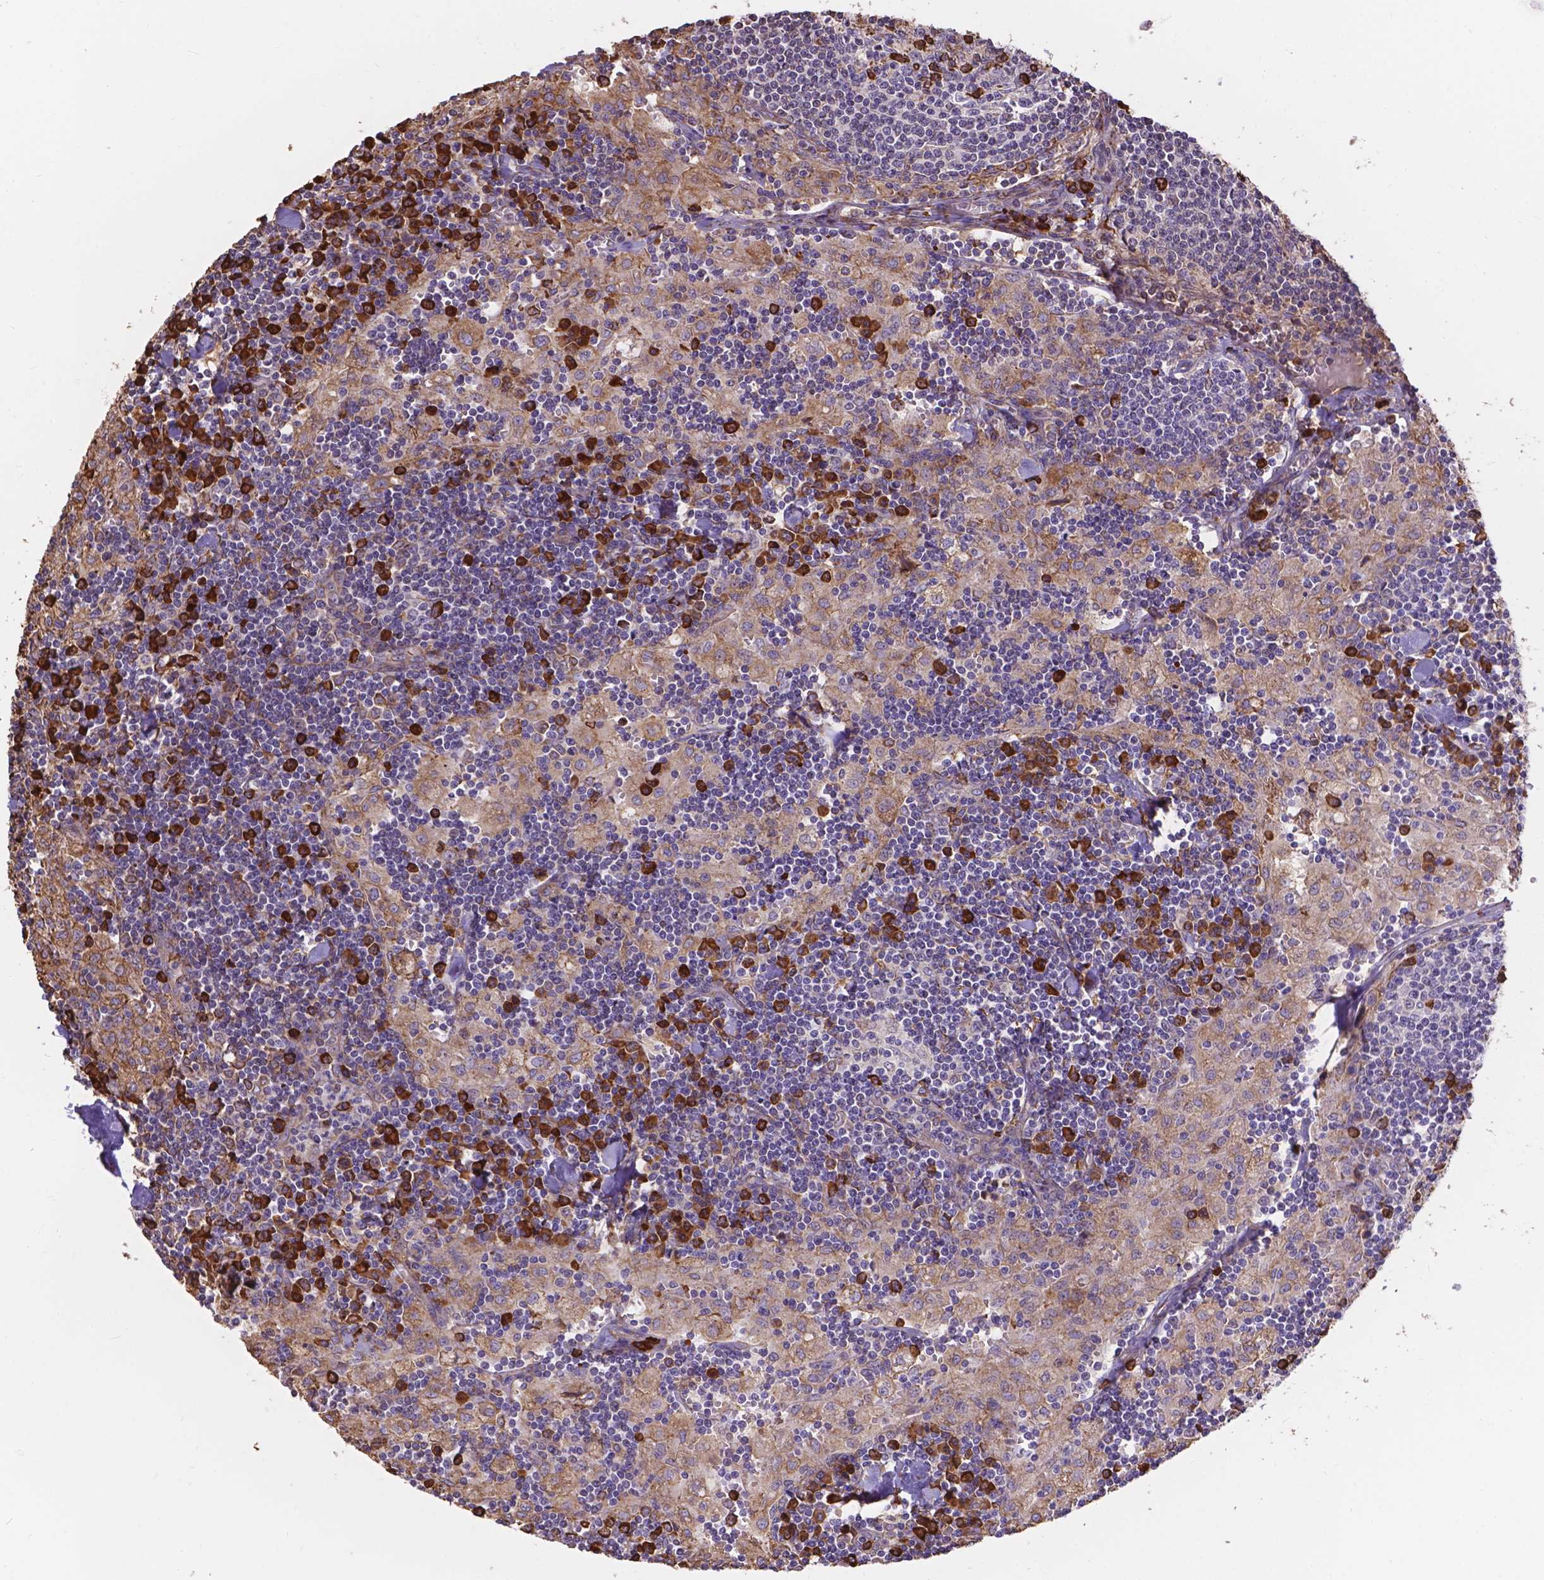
{"staining": {"intensity": "strong", "quantity": "<25%", "location": "cytoplasmic/membranous"}, "tissue": "lymph node", "cell_type": "Germinal center cells", "image_type": "normal", "snomed": [{"axis": "morphology", "description": "Normal tissue, NOS"}, {"axis": "topography", "description": "Lymph node"}], "caption": "A medium amount of strong cytoplasmic/membranous staining is seen in approximately <25% of germinal center cells in unremarkable lymph node. The protein of interest is shown in brown color, while the nuclei are stained blue.", "gene": "IPO11", "patient": {"sex": "male", "age": 55}}